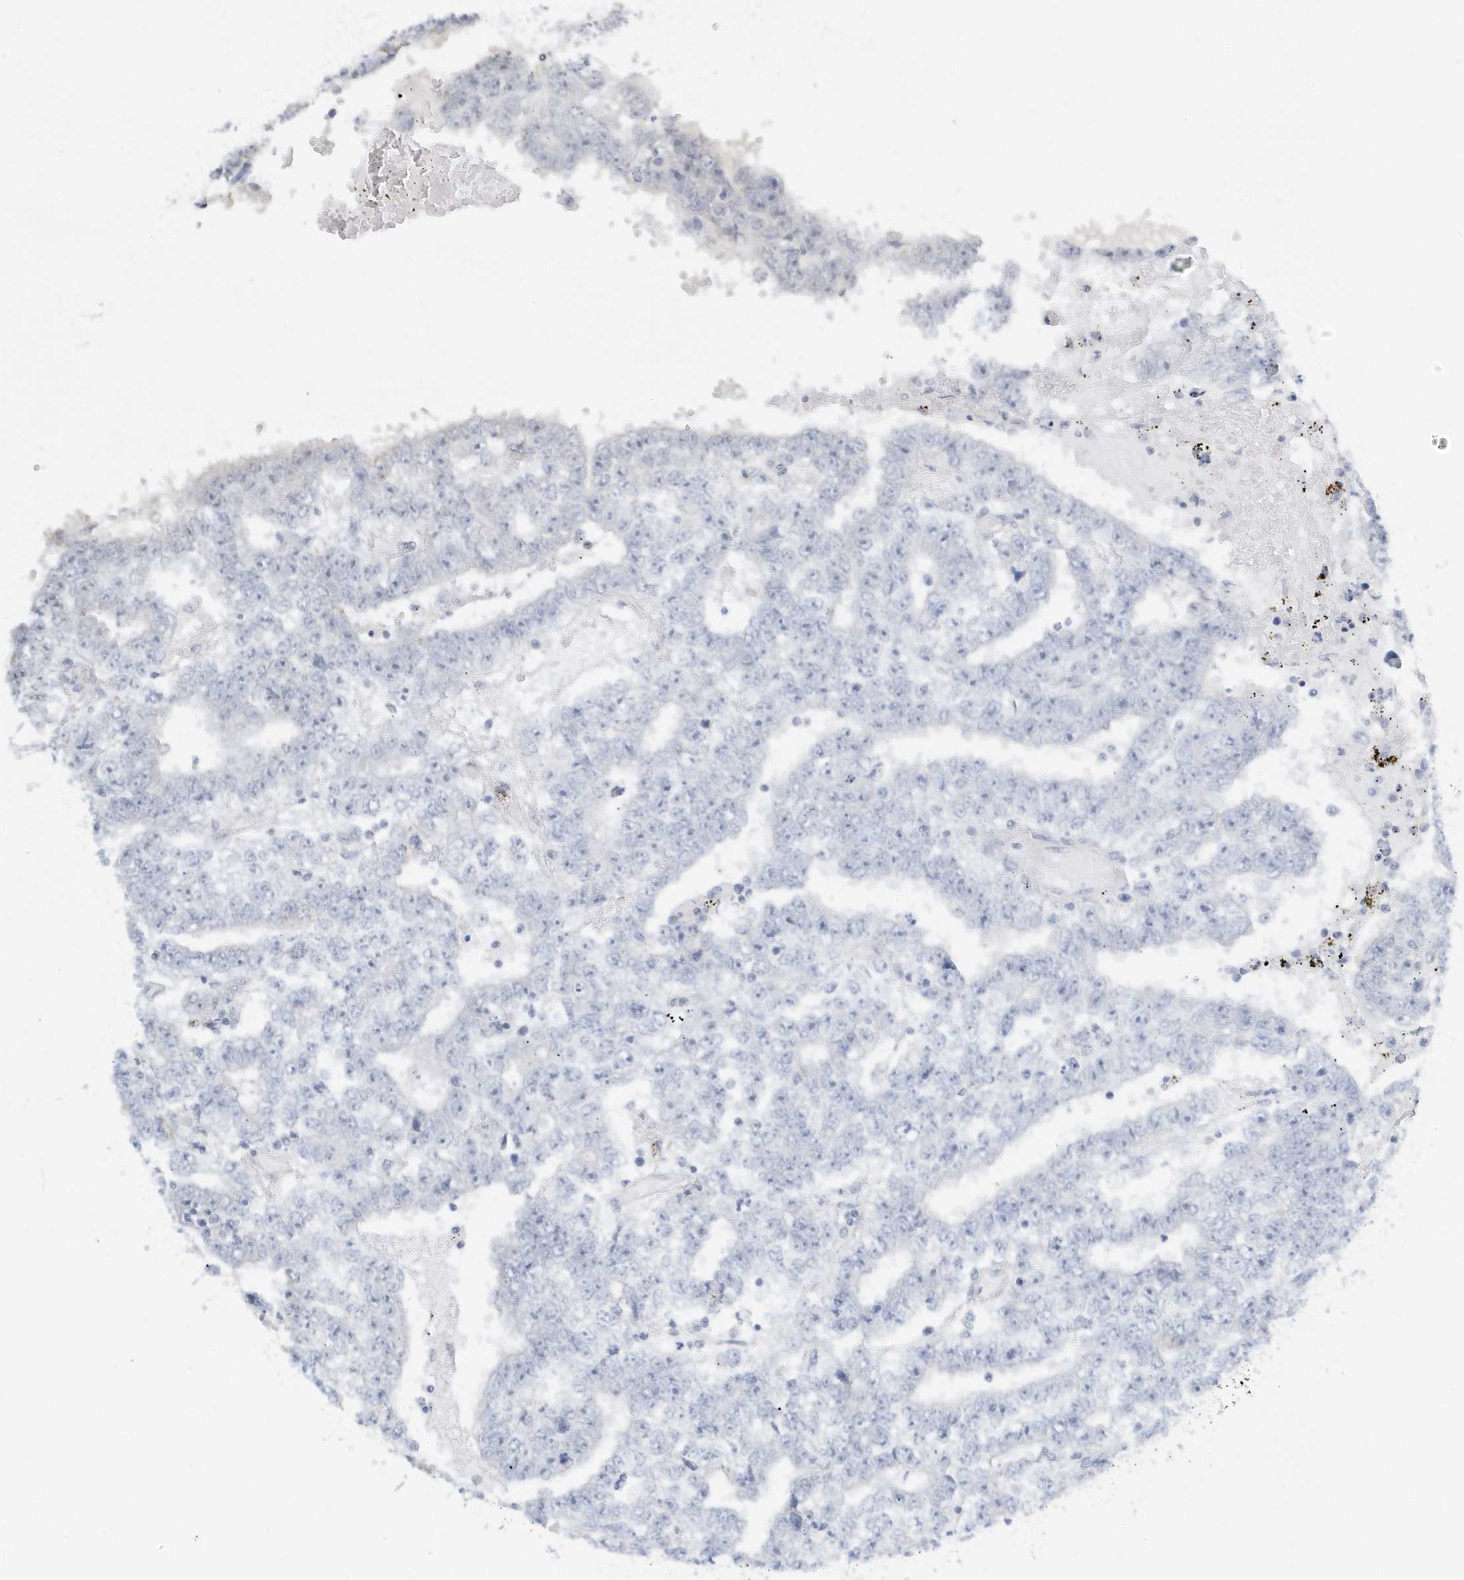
{"staining": {"intensity": "negative", "quantity": "none", "location": "none"}, "tissue": "testis cancer", "cell_type": "Tumor cells", "image_type": "cancer", "snomed": [{"axis": "morphology", "description": "Carcinoma, Embryonal, NOS"}, {"axis": "topography", "description": "Testis"}], "caption": "Immunohistochemical staining of embryonal carcinoma (testis) displays no significant expression in tumor cells. (Immunohistochemistry, brightfield microscopy, high magnification).", "gene": "ZNF740", "patient": {"sex": "male", "age": 25}}